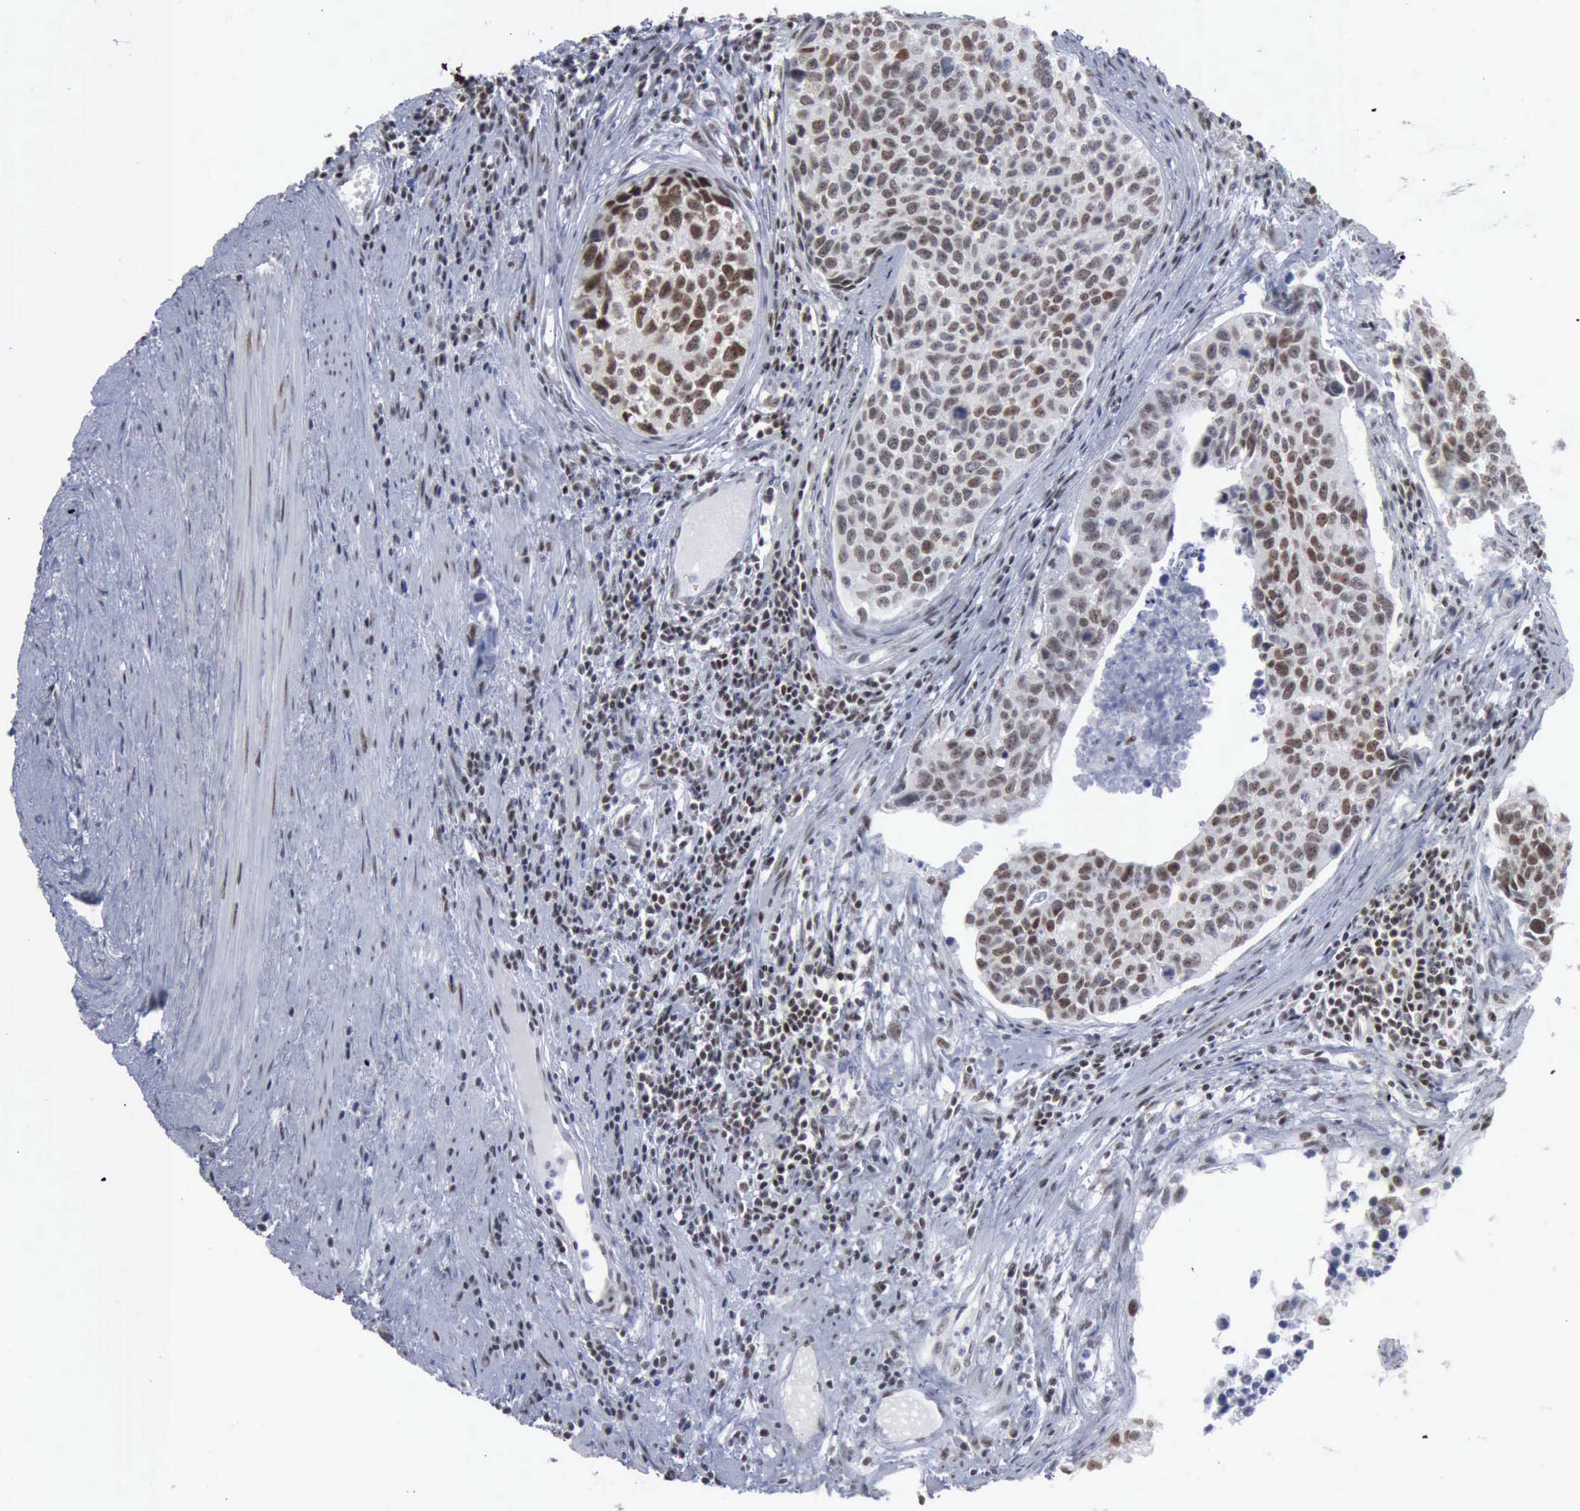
{"staining": {"intensity": "moderate", "quantity": ">75%", "location": "nuclear"}, "tissue": "urothelial cancer", "cell_type": "Tumor cells", "image_type": "cancer", "snomed": [{"axis": "morphology", "description": "Urothelial carcinoma, High grade"}, {"axis": "topography", "description": "Urinary bladder"}], "caption": "A high-resolution photomicrograph shows immunohistochemistry staining of urothelial cancer, which exhibits moderate nuclear expression in approximately >75% of tumor cells. (Brightfield microscopy of DAB IHC at high magnification).", "gene": "XPA", "patient": {"sex": "male", "age": 81}}